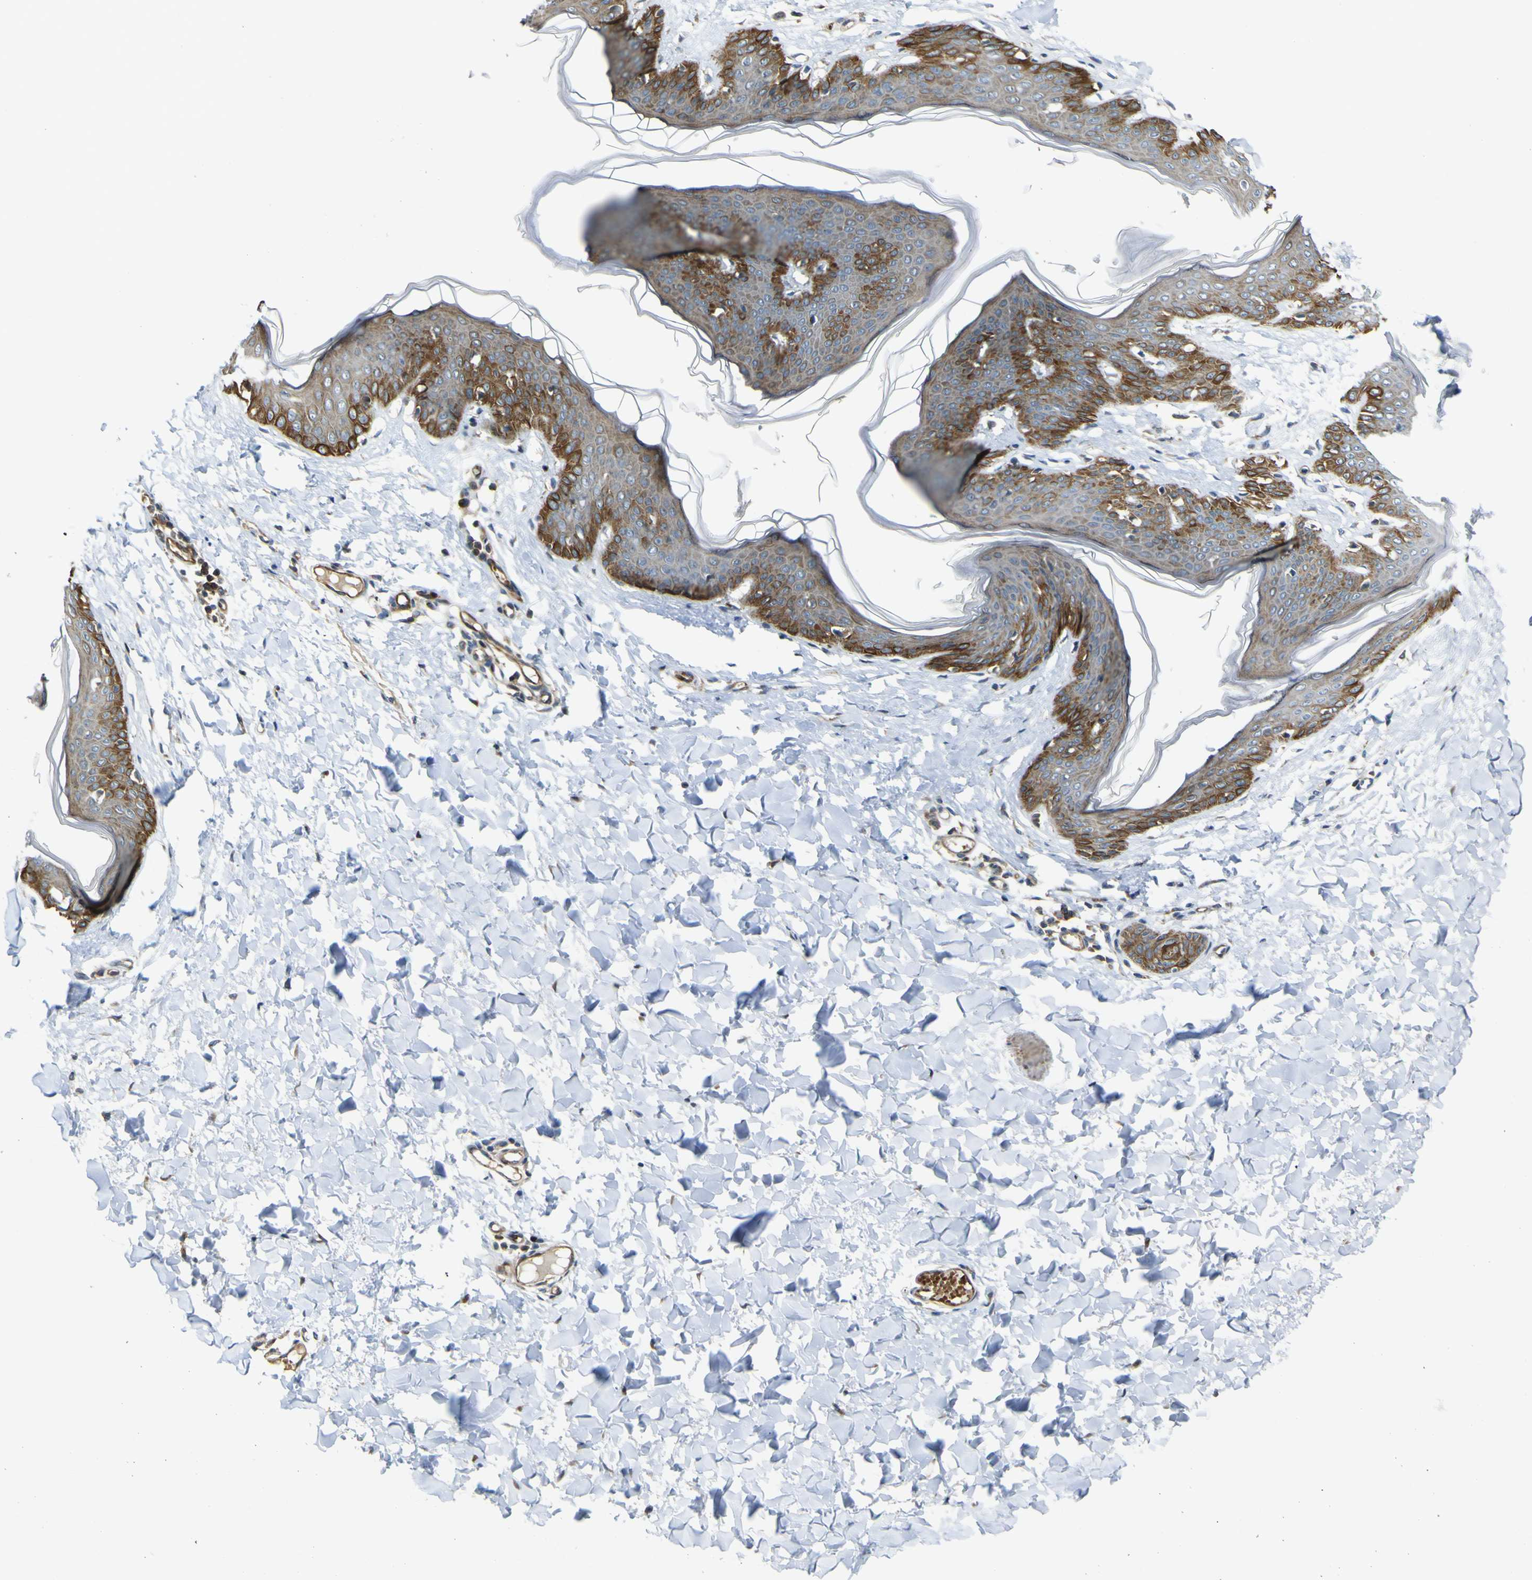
{"staining": {"intensity": "negative", "quantity": "none", "location": "none"}, "tissue": "skin", "cell_type": "Fibroblasts", "image_type": "normal", "snomed": [{"axis": "morphology", "description": "Normal tissue, NOS"}, {"axis": "topography", "description": "Skin"}], "caption": "An immunohistochemistry image of benign skin is shown. There is no staining in fibroblasts of skin.", "gene": "KDM7A", "patient": {"sex": "female", "age": 17}}